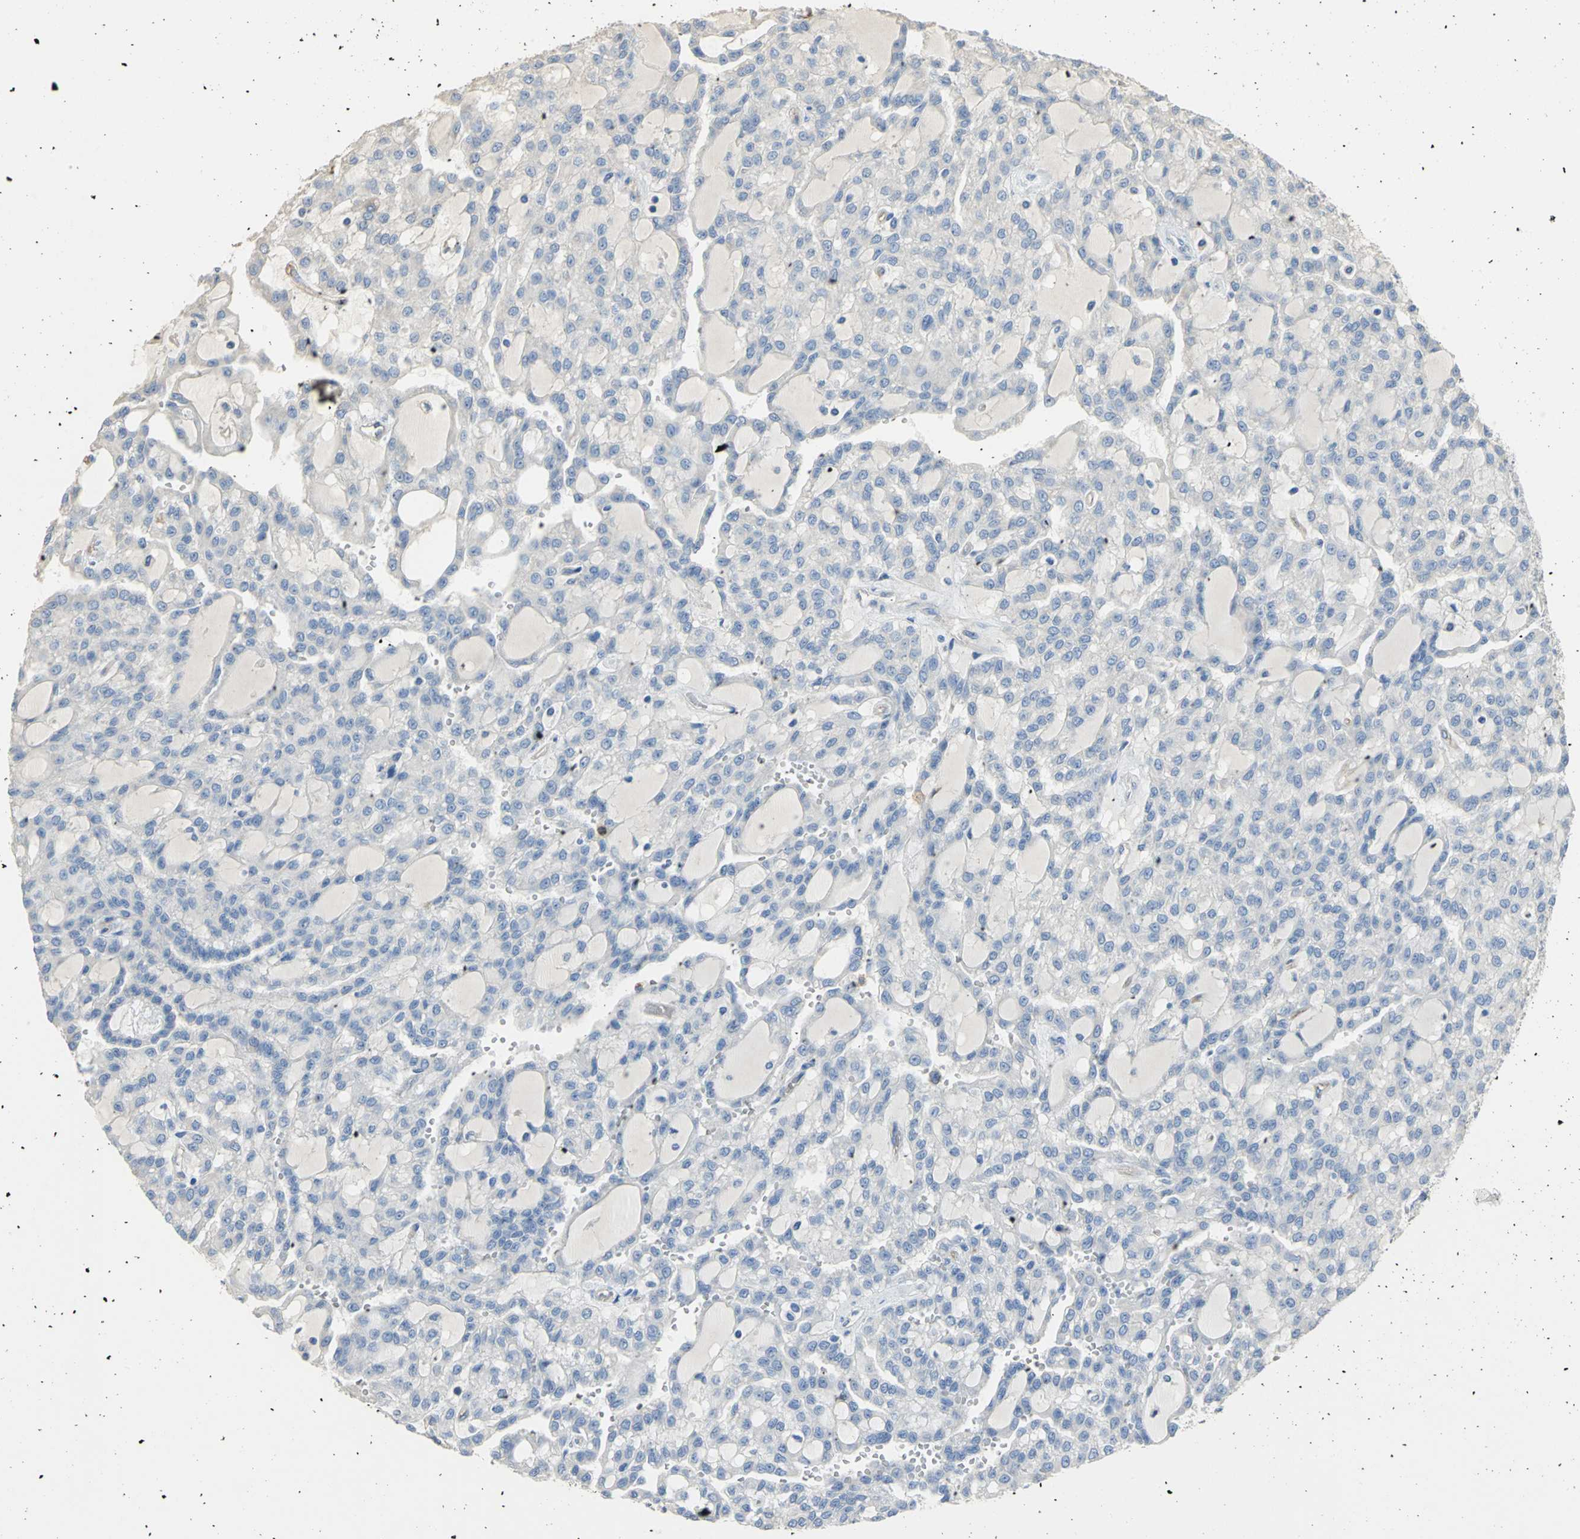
{"staining": {"intensity": "negative", "quantity": "none", "location": "none"}, "tissue": "renal cancer", "cell_type": "Tumor cells", "image_type": "cancer", "snomed": [{"axis": "morphology", "description": "Adenocarcinoma, NOS"}, {"axis": "topography", "description": "Kidney"}], "caption": "This histopathology image is of renal cancer (adenocarcinoma) stained with immunohistochemistry to label a protein in brown with the nuclei are counter-stained blue. There is no staining in tumor cells.", "gene": "DLGAP5", "patient": {"sex": "male", "age": 63}}